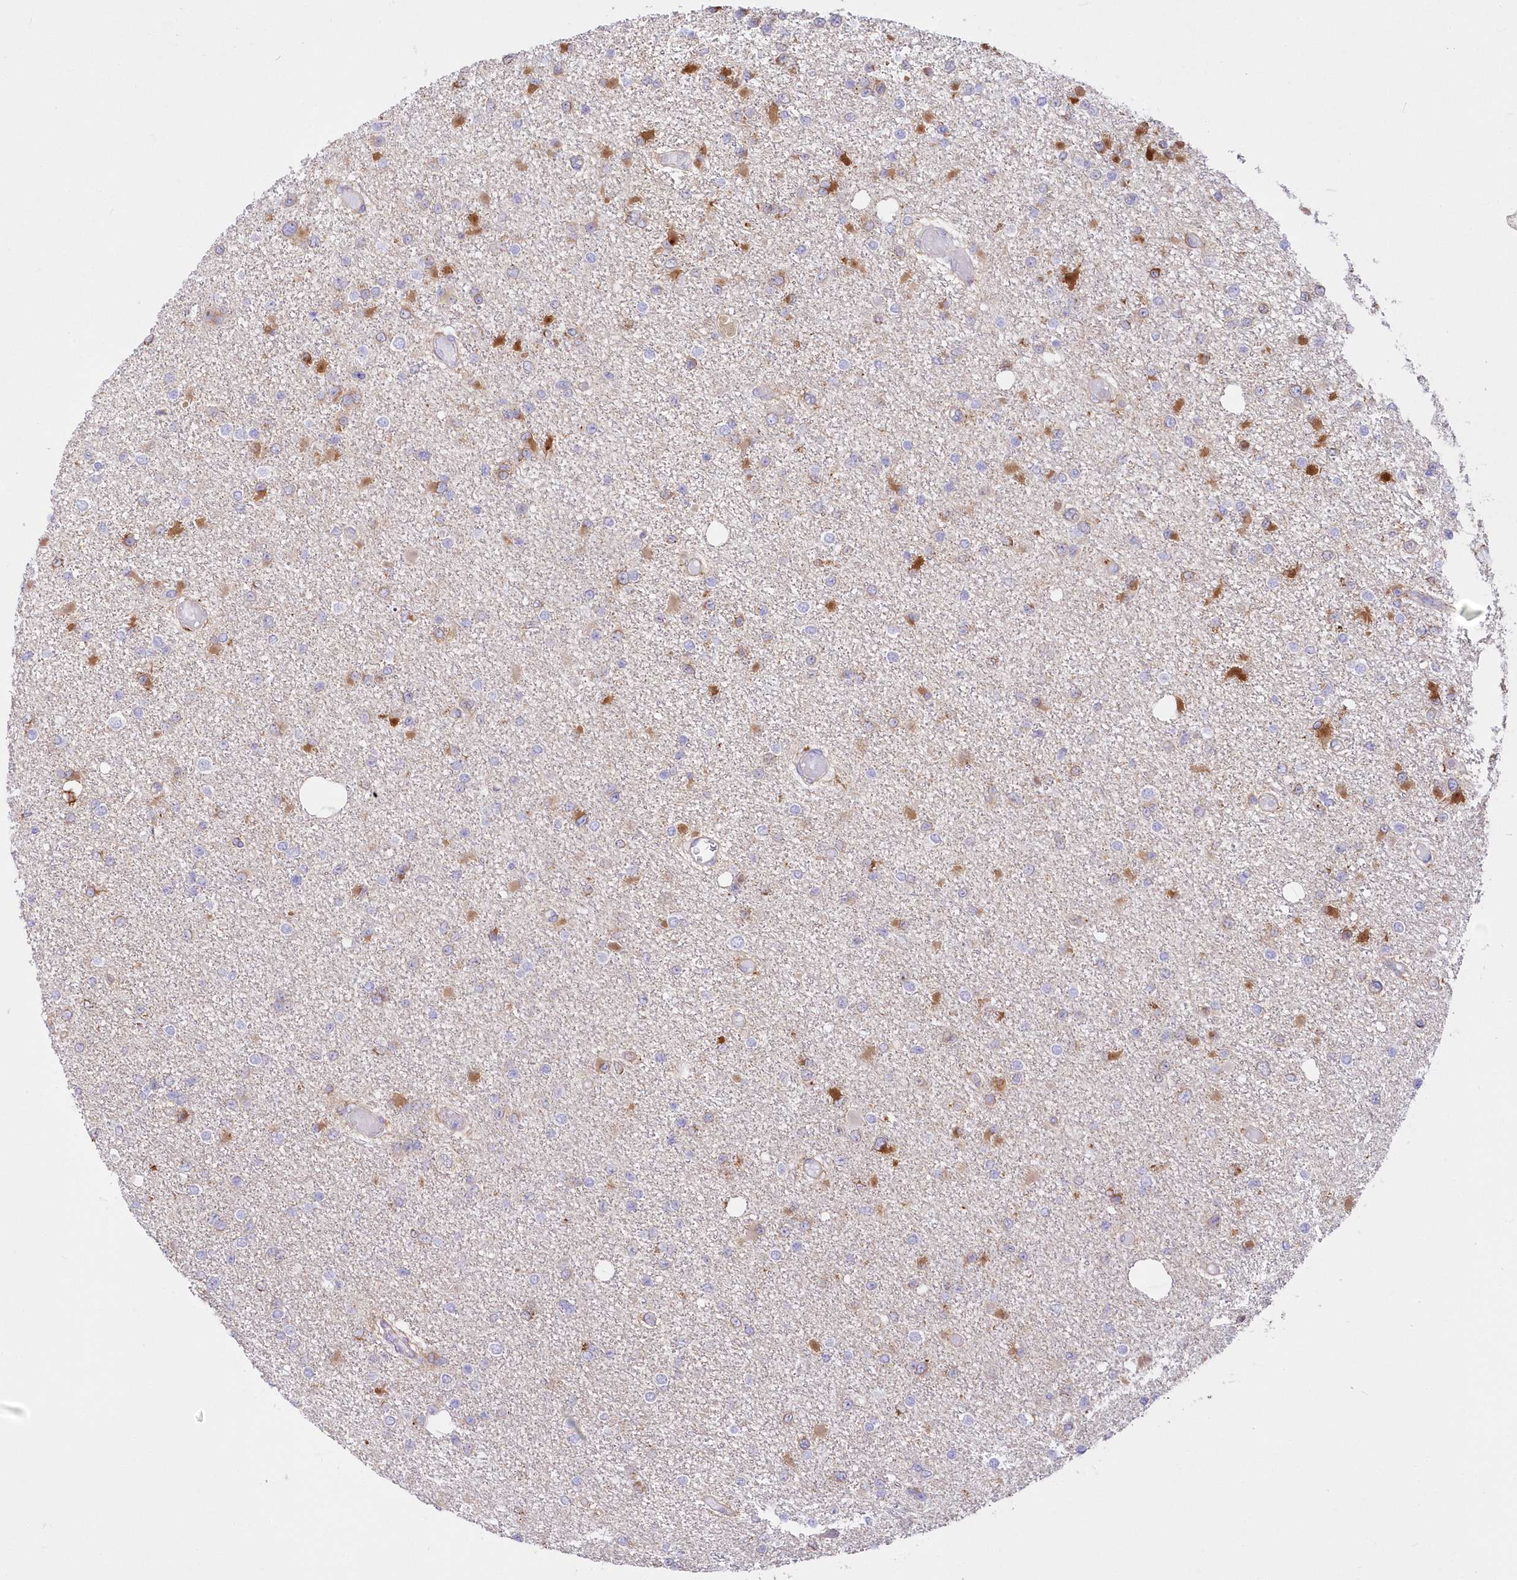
{"staining": {"intensity": "negative", "quantity": "none", "location": "none"}, "tissue": "glioma", "cell_type": "Tumor cells", "image_type": "cancer", "snomed": [{"axis": "morphology", "description": "Glioma, malignant, Low grade"}, {"axis": "topography", "description": "Brain"}], "caption": "Human low-grade glioma (malignant) stained for a protein using immunohistochemistry (IHC) demonstrates no staining in tumor cells.", "gene": "YTHDC2", "patient": {"sex": "female", "age": 22}}